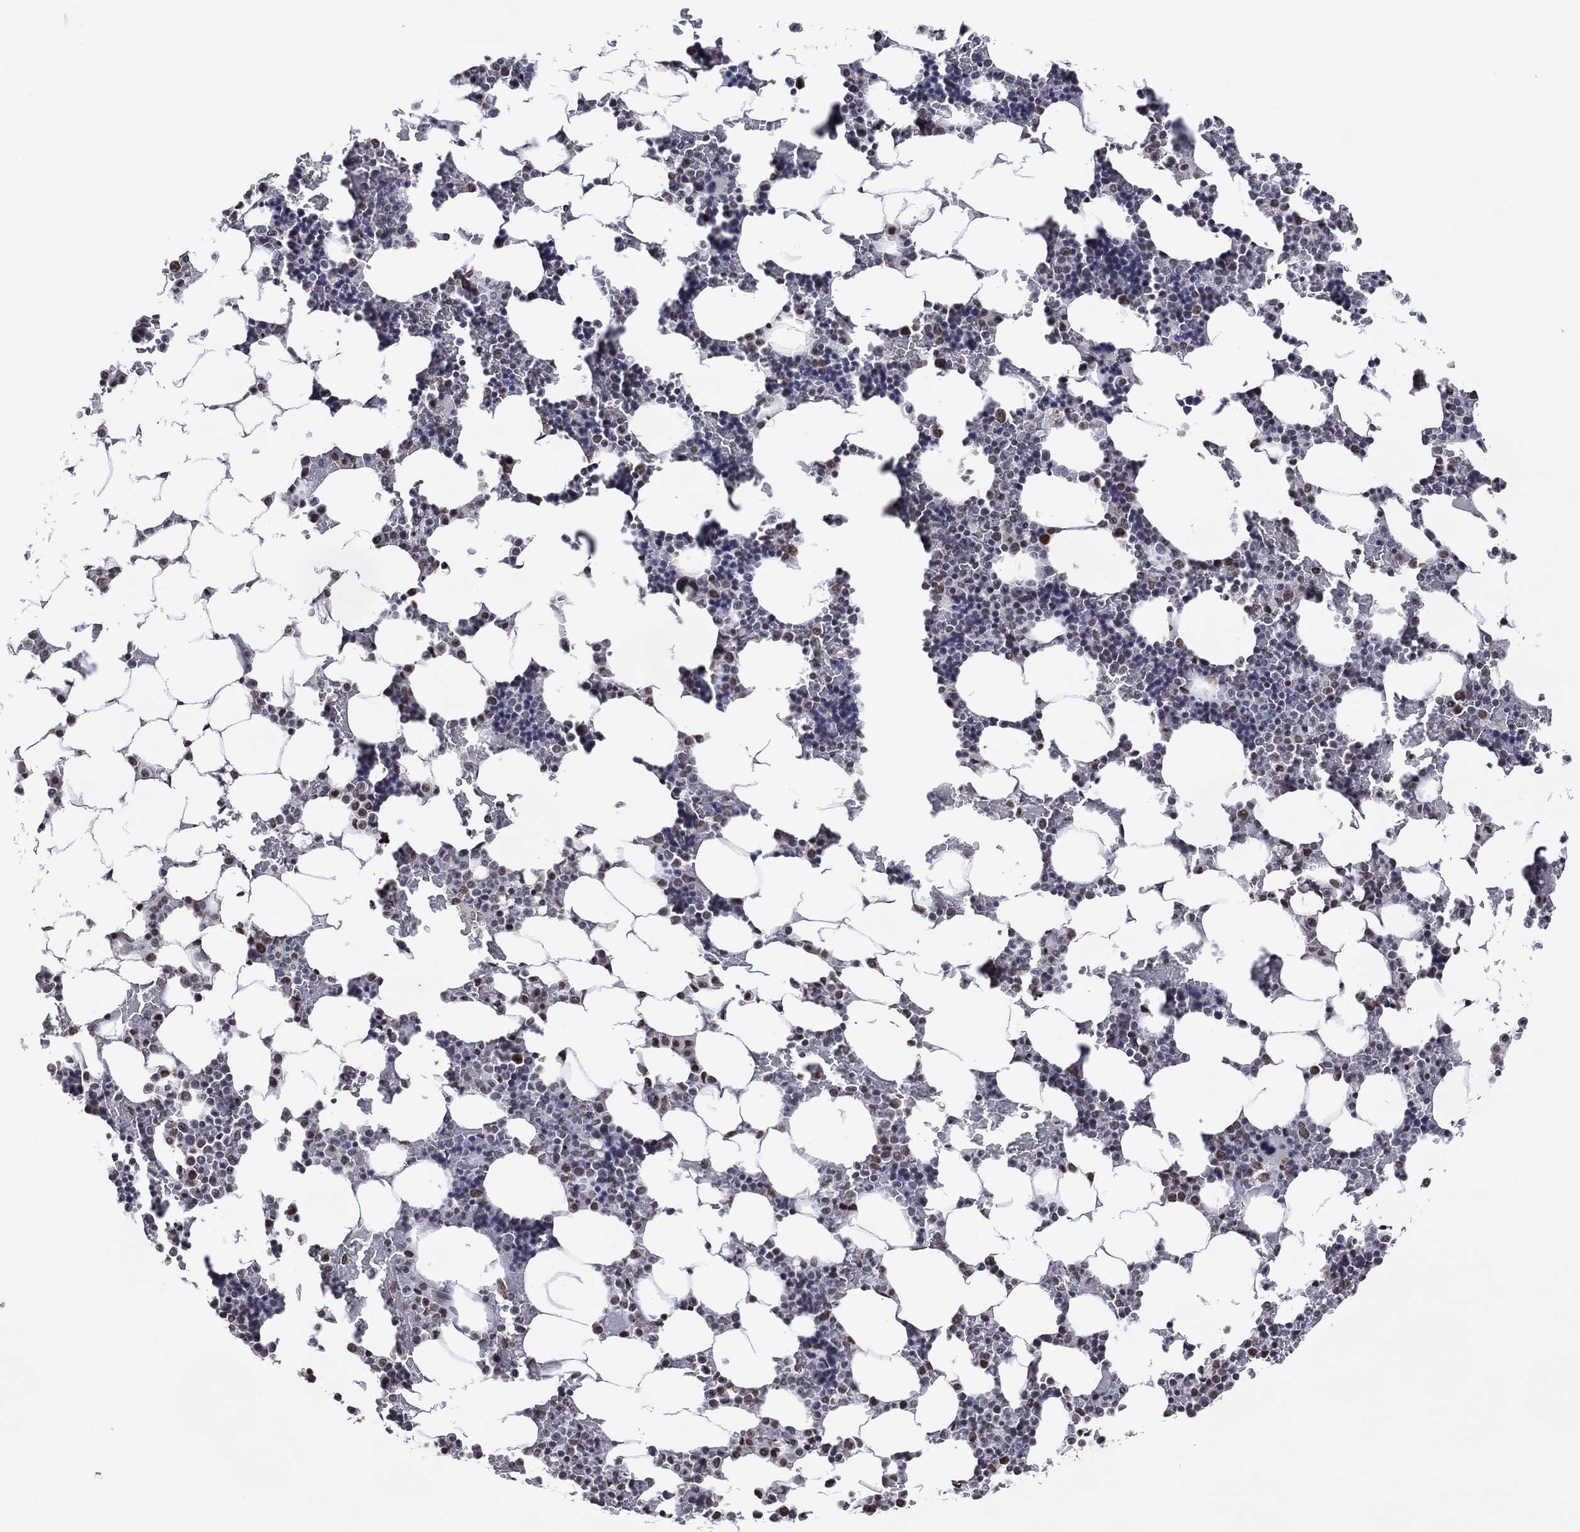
{"staining": {"intensity": "moderate", "quantity": "<25%", "location": "nuclear"}, "tissue": "bone marrow", "cell_type": "Hematopoietic cells", "image_type": "normal", "snomed": [{"axis": "morphology", "description": "Normal tissue, NOS"}, {"axis": "topography", "description": "Bone marrow"}], "caption": "A low amount of moderate nuclear expression is identified in about <25% of hematopoietic cells in unremarkable bone marrow.", "gene": "EHMT1", "patient": {"sex": "male", "age": 51}}